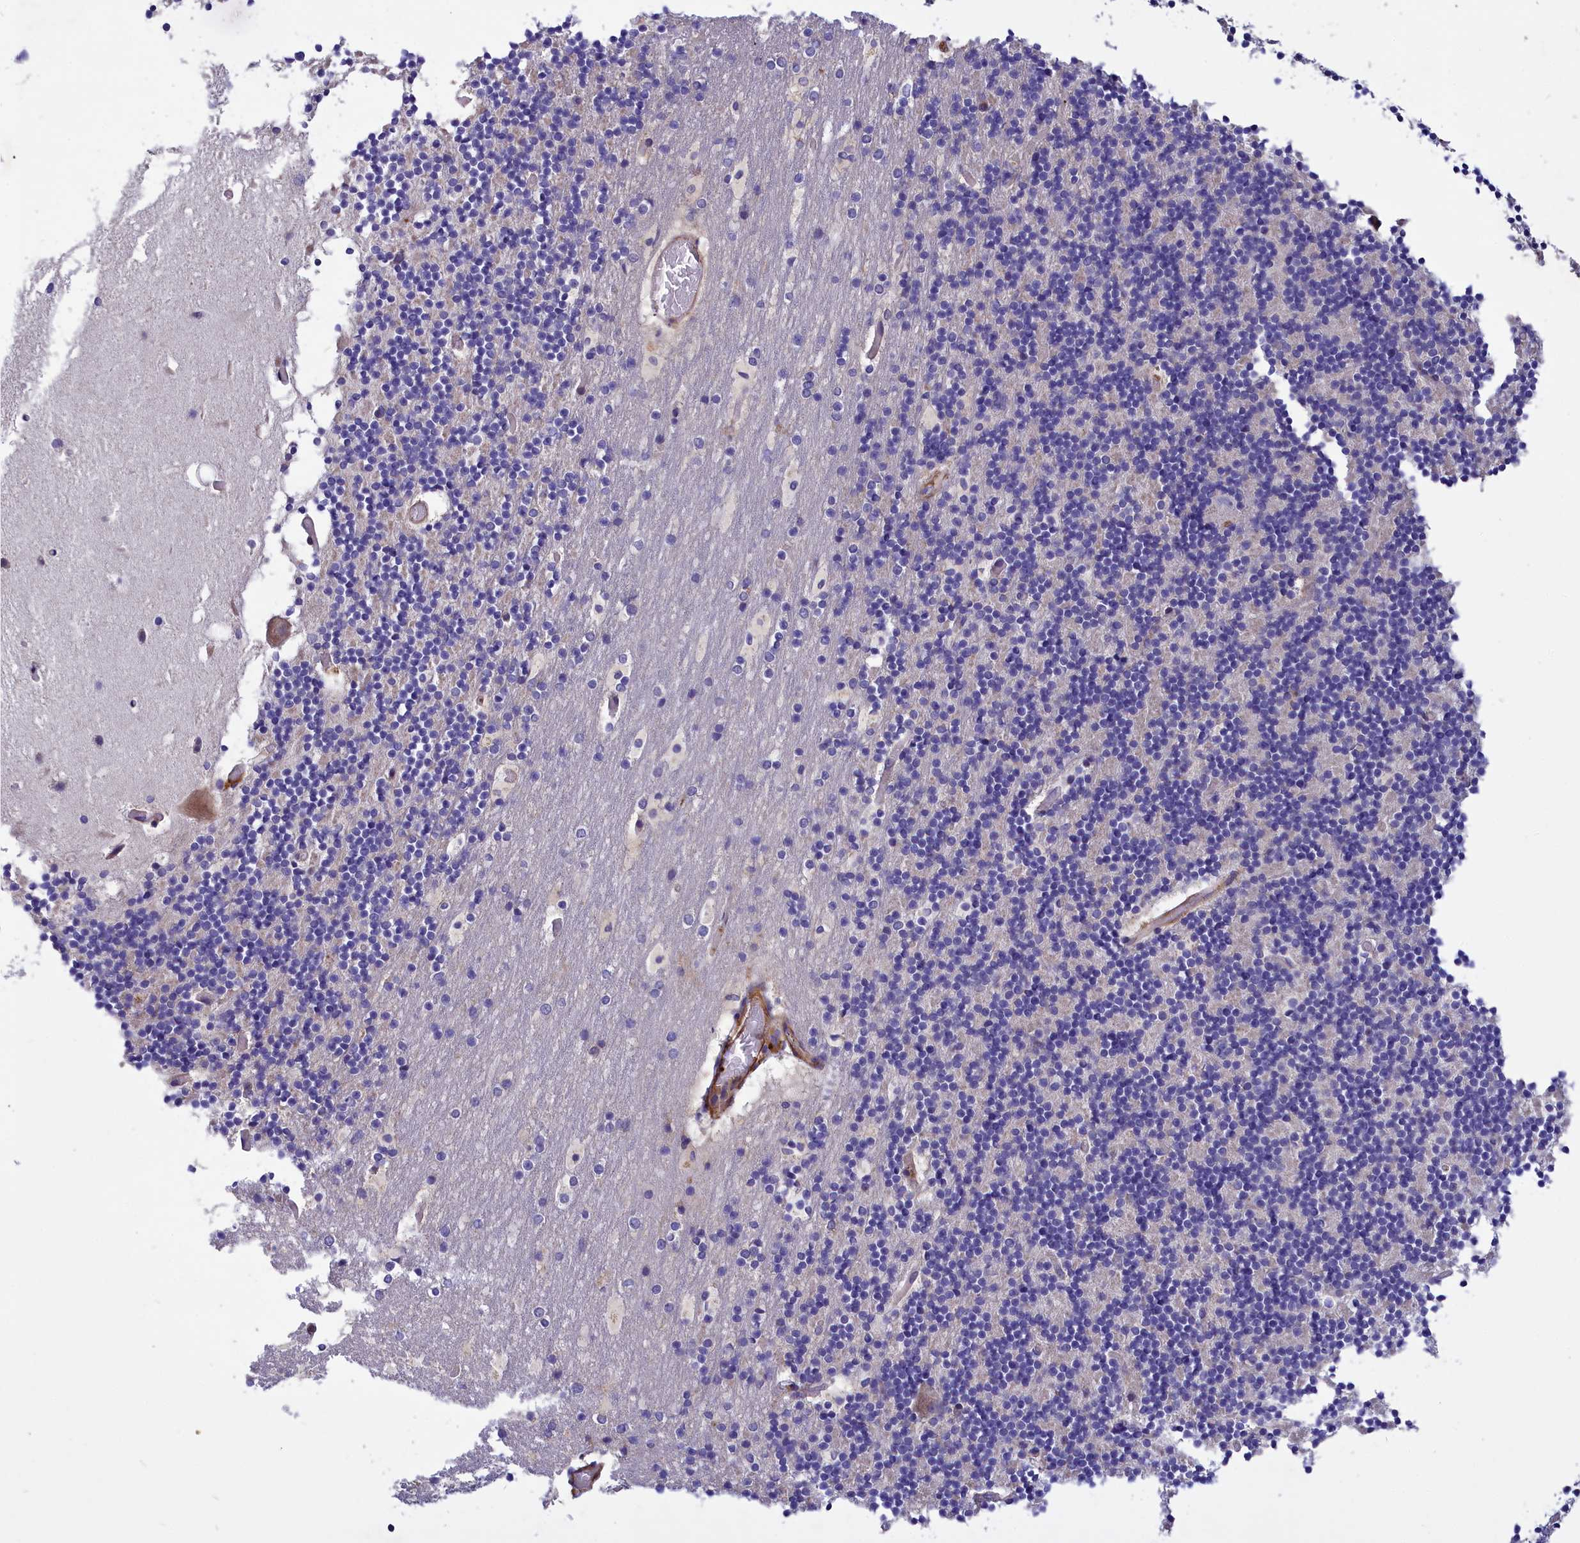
{"staining": {"intensity": "negative", "quantity": "none", "location": "none"}, "tissue": "cerebellum", "cell_type": "Cells in granular layer", "image_type": "normal", "snomed": [{"axis": "morphology", "description": "Normal tissue, NOS"}, {"axis": "topography", "description": "Cerebellum"}], "caption": "Photomicrograph shows no protein positivity in cells in granular layer of benign cerebellum.", "gene": "AMDHD2", "patient": {"sex": "male", "age": 57}}